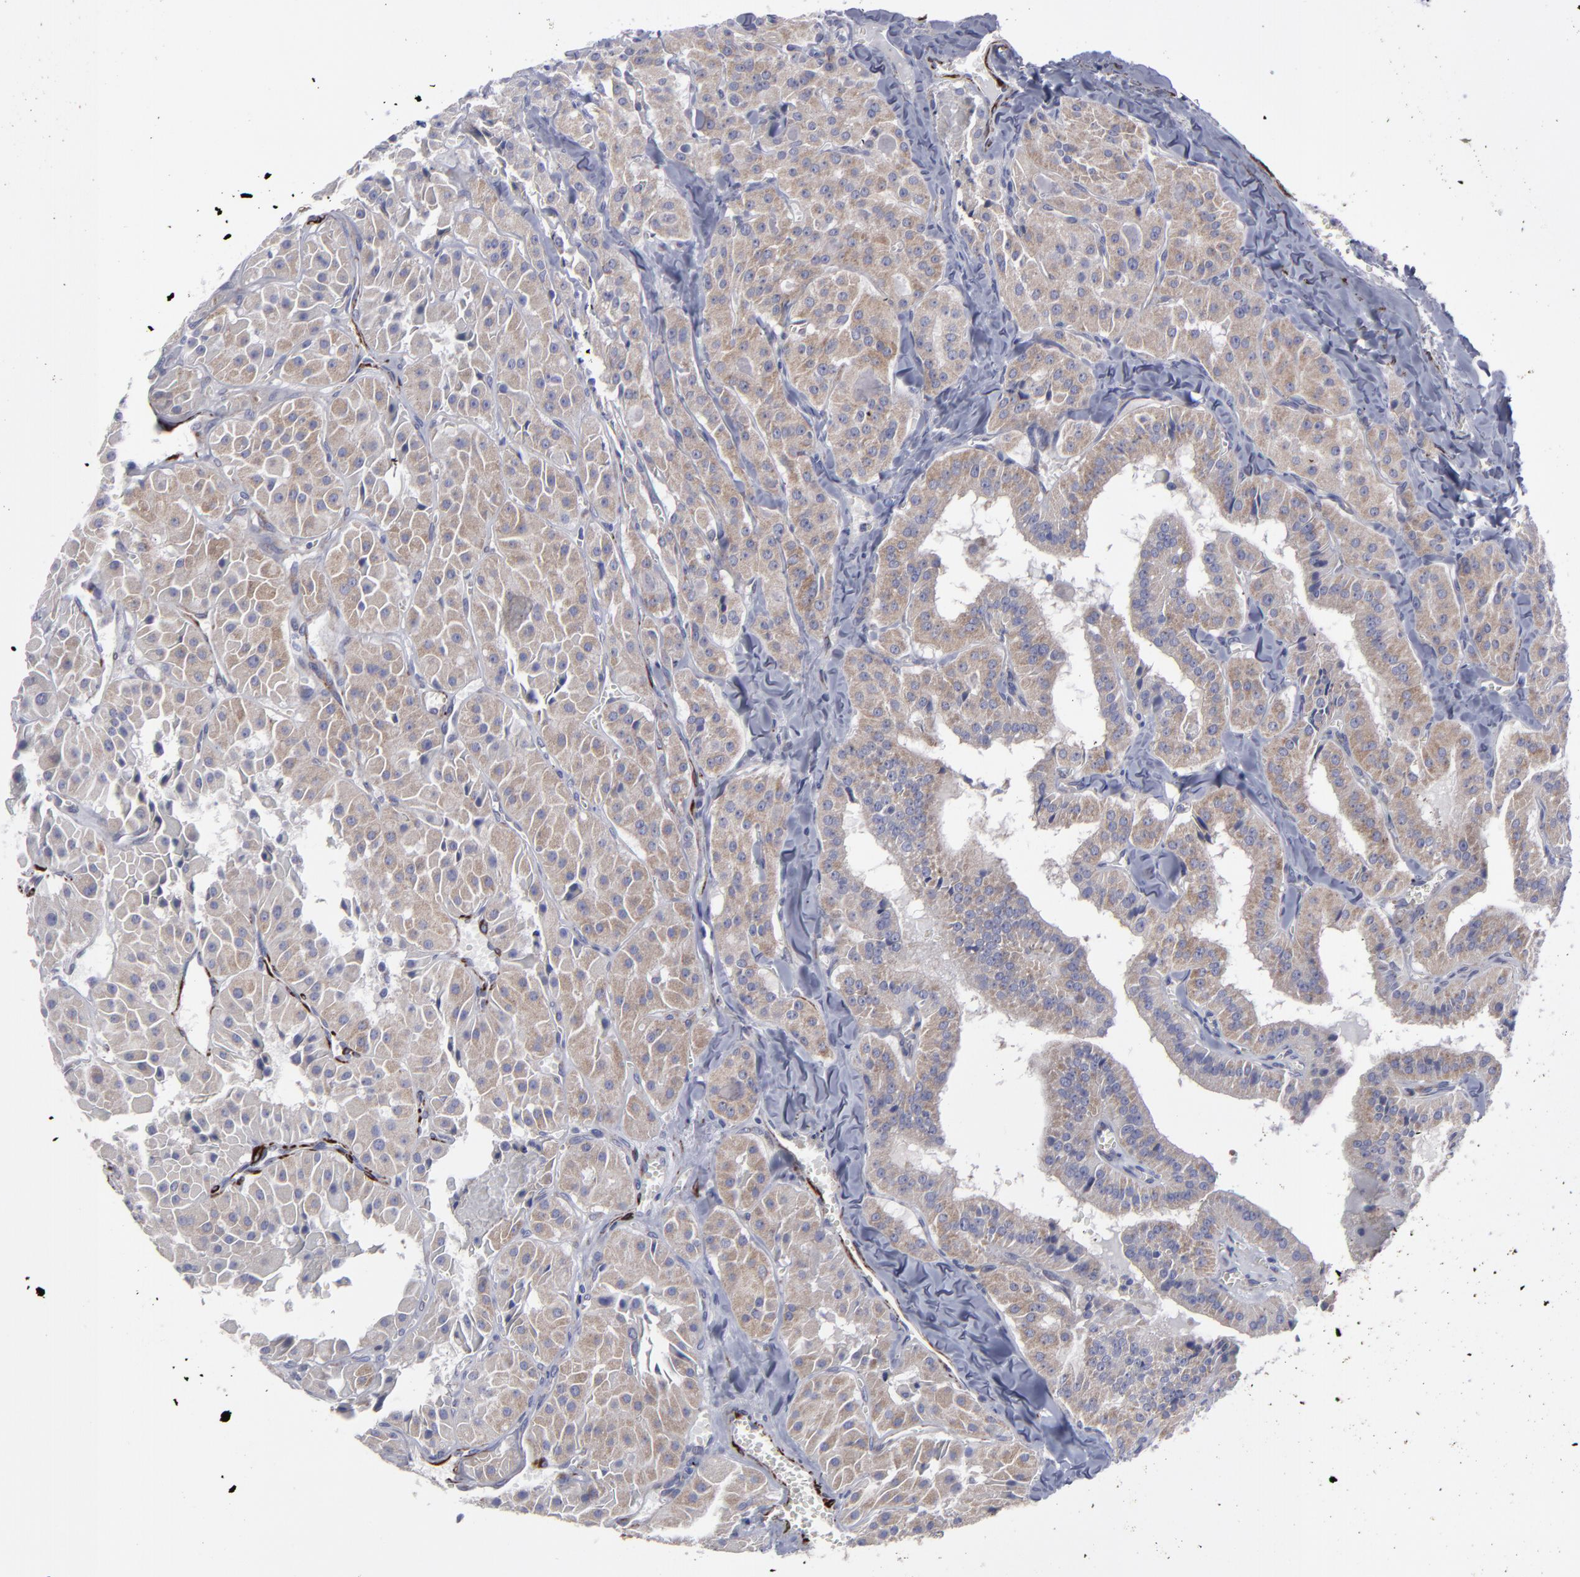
{"staining": {"intensity": "moderate", "quantity": ">75%", "location": "cytoplasmic/membranous"}, "tissue": "thyroid cancer", "cell_type": "Tumor cells", "image_type": "cancer", "snomed": [{"axis": "morphology", "description": "Carcinoma, NOS"}, {"axis": "topography", "description": "Thyroid gland"}], "caption": "Carcinoma (thyroid) stained for a protein demonstrates moderate cytoplasmic/membranous positivity in tumor cells.", "gene": "SLMAP", "patient": {"sex": "male", "age": 76}}